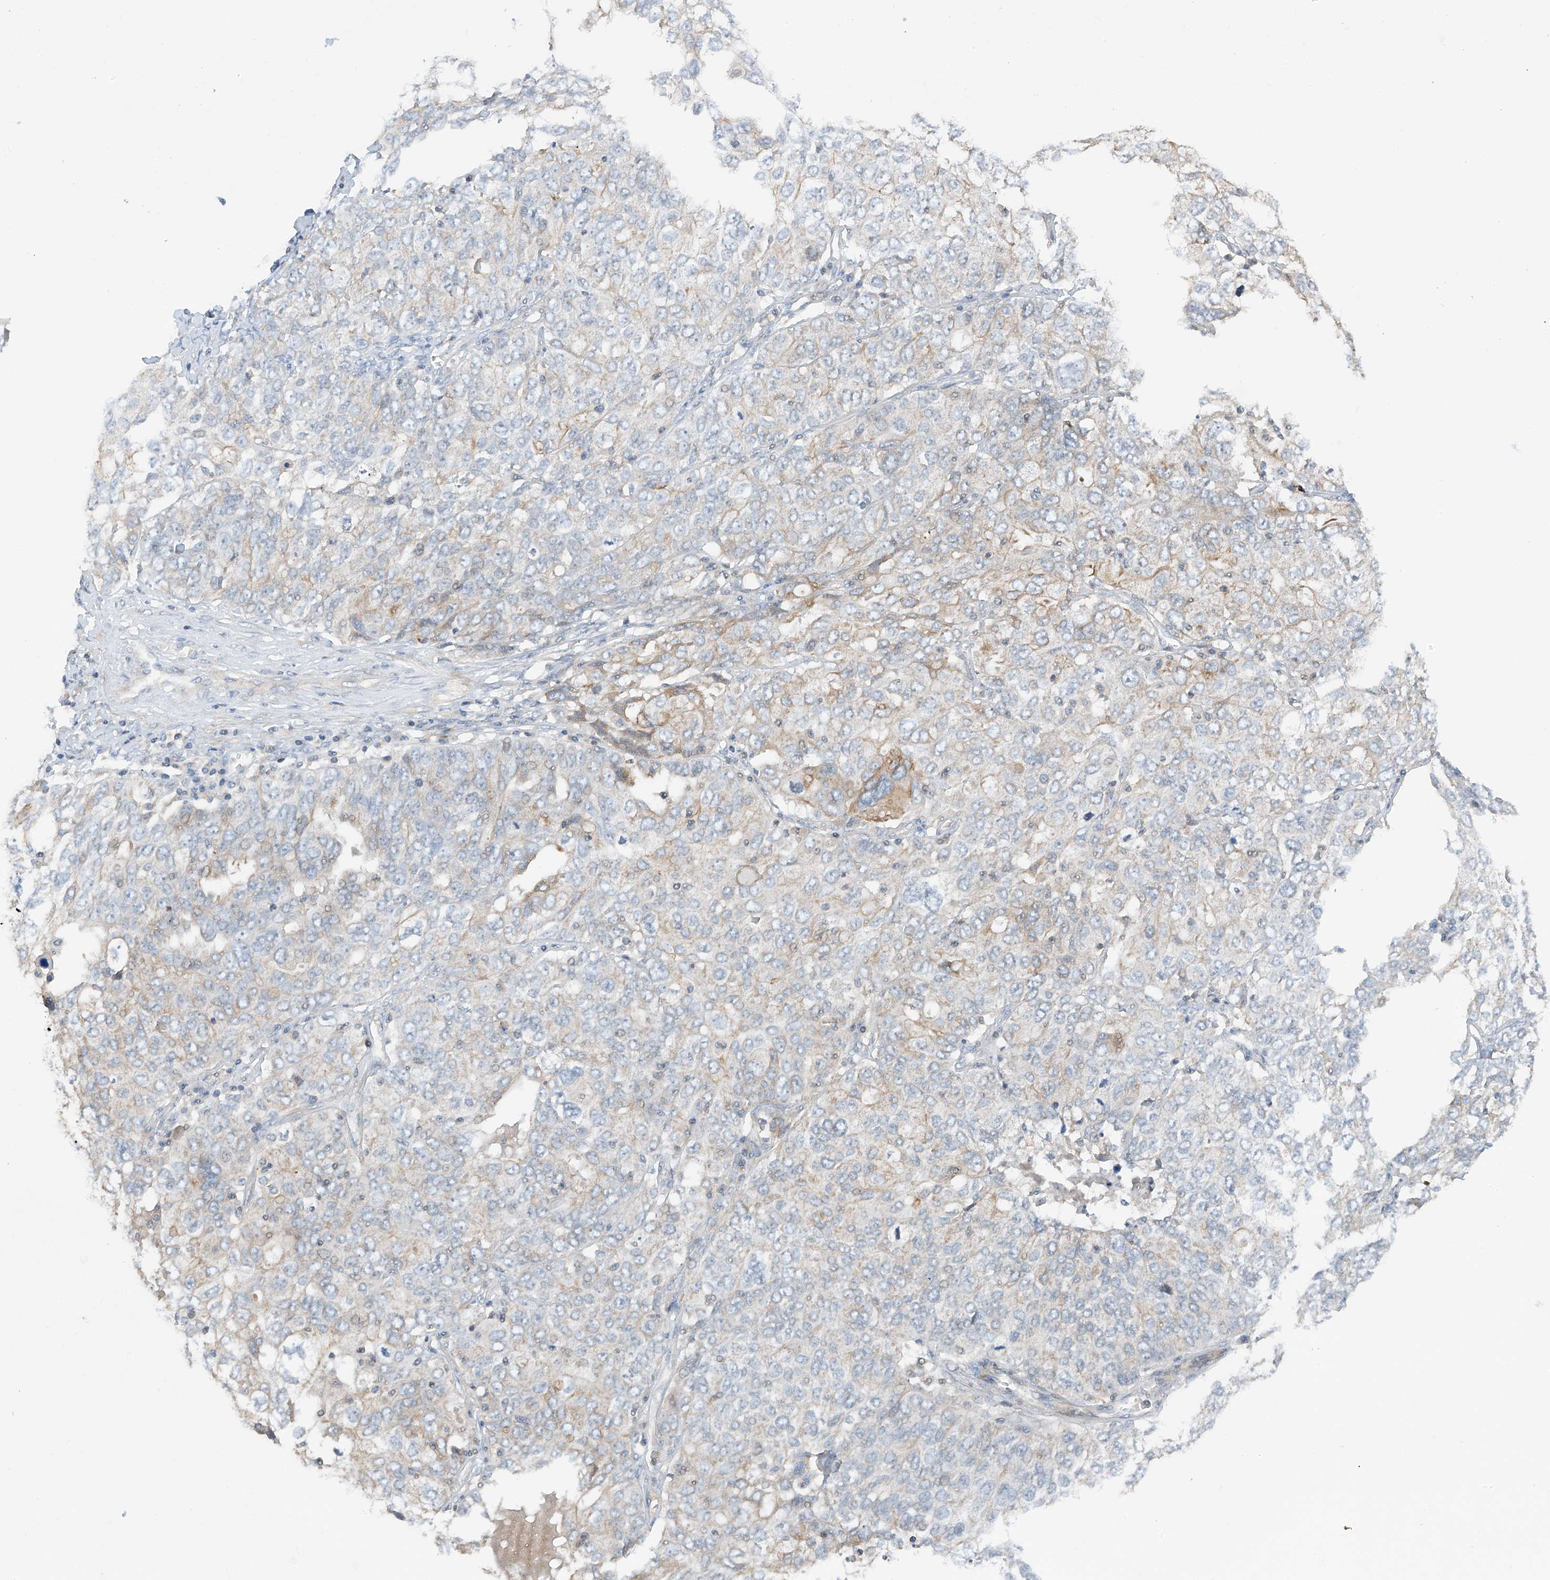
{"staining": {"intensity": "weak", "quantity": "<25%", "location": "cytoplasmic/membranous"}, "tissue": "ovarian cancer", "cell_type": "Tumor cells", "image_type": "cancer", "snomed": [{"axis": "morphology", "description": "Carcinoma, endometroid"}, {"axis": "topography", "description": "Ovary"}], "caption": "Human endometroid carcinoma (ovarian) stained for a protein using immunohistochemistry displays no staining in tumor cells.", "gene": "RPAIN", "patient": {"sex": "female", "age": 62}}